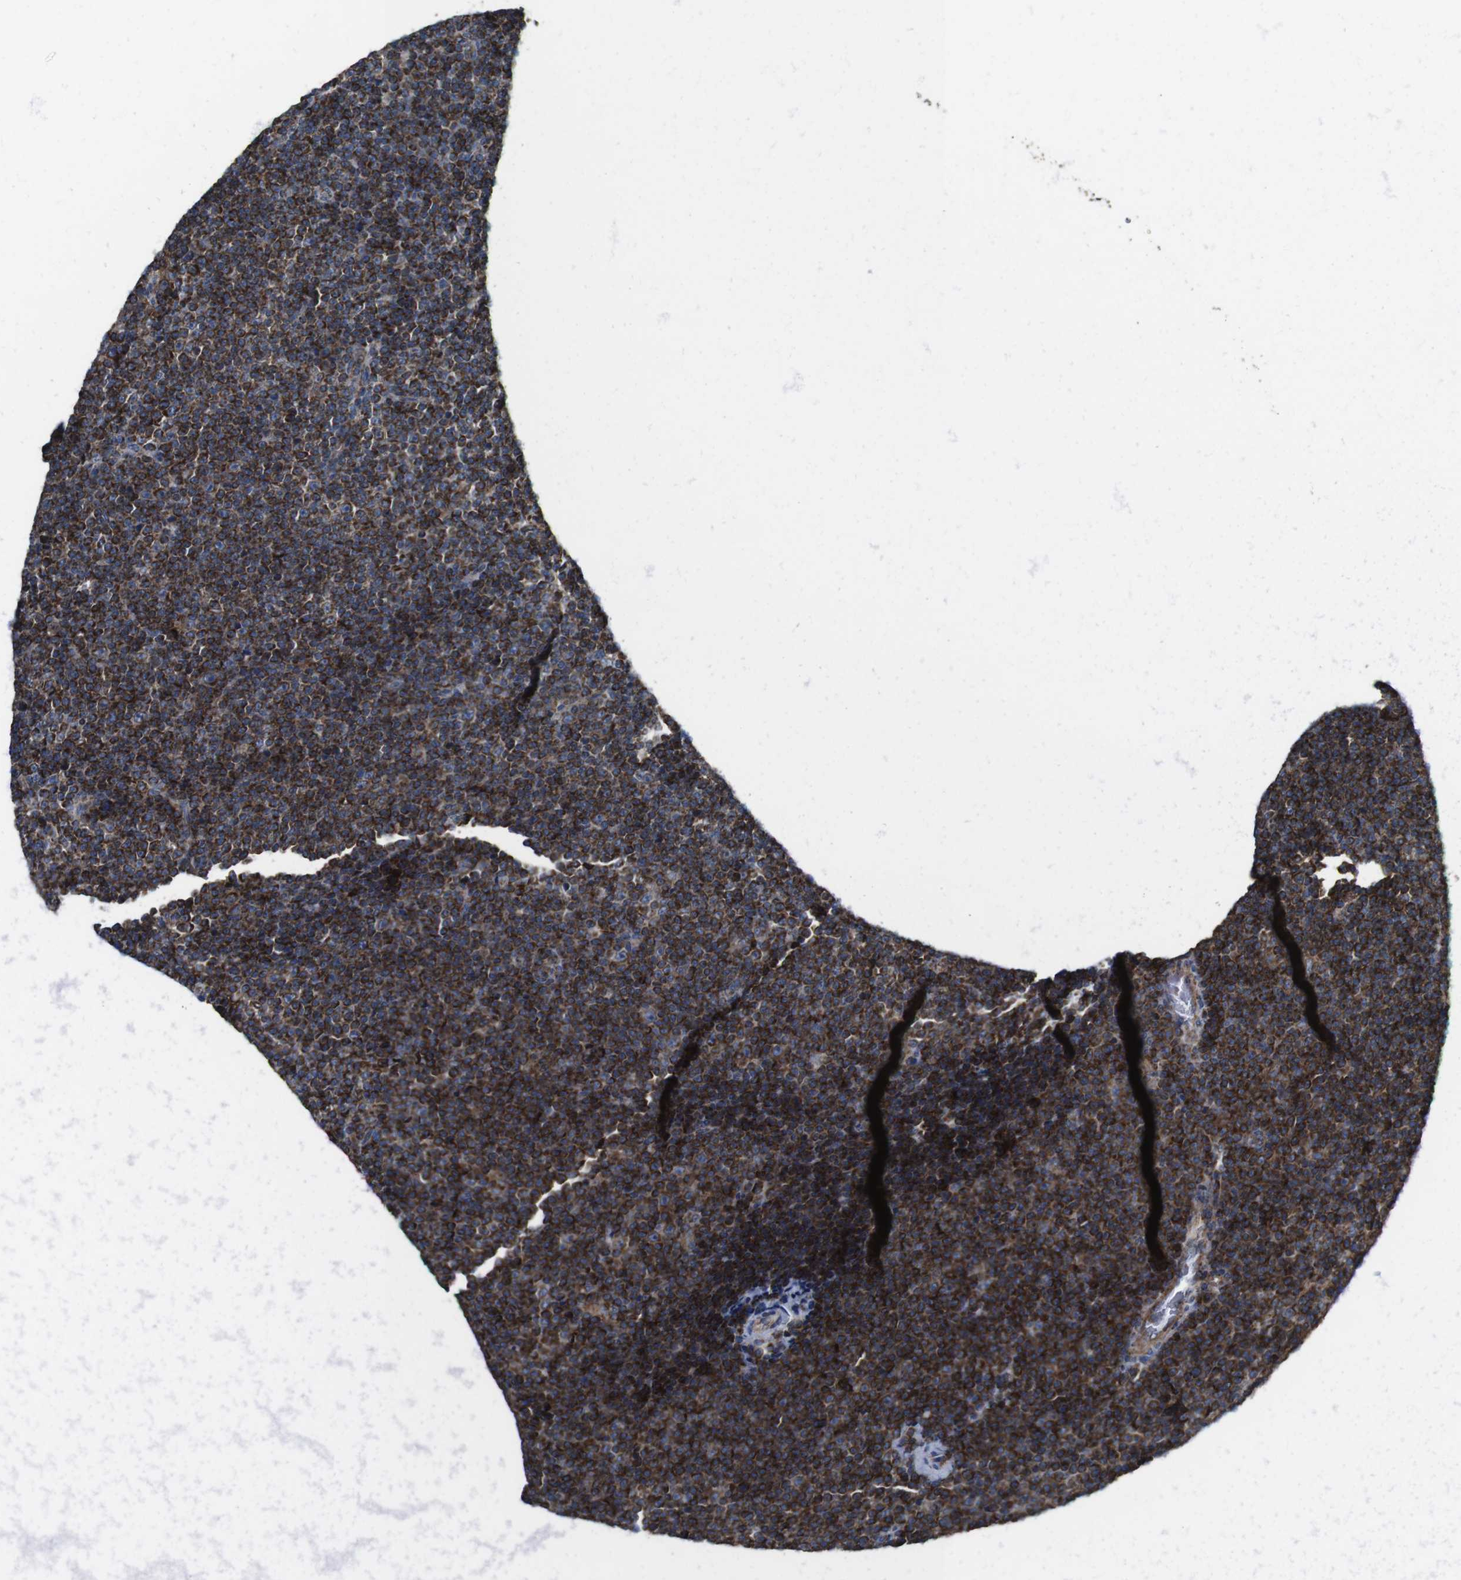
{"staining": {"intensity": "weak", "quantity": "25%-75%", "location": "cytoplasmic/membranous"}, "tissue": "lymphoma", "cell_type": "Tumor cells", "image_type": "cancer", "snomed": [{"axis": "morphology", "description": "Malignant lymphoma, non-Hodgkin's type, Low grade"}, {"axis": "topography", "description": "Lymph node"}], "caption": "Weak cytoplasmic/membranous staining for a protein is present in about 25%-75% of tumor cells of lymphoma using IHC.", "gene": "HK1", "patient": {"sex": "female", "age": 67}}